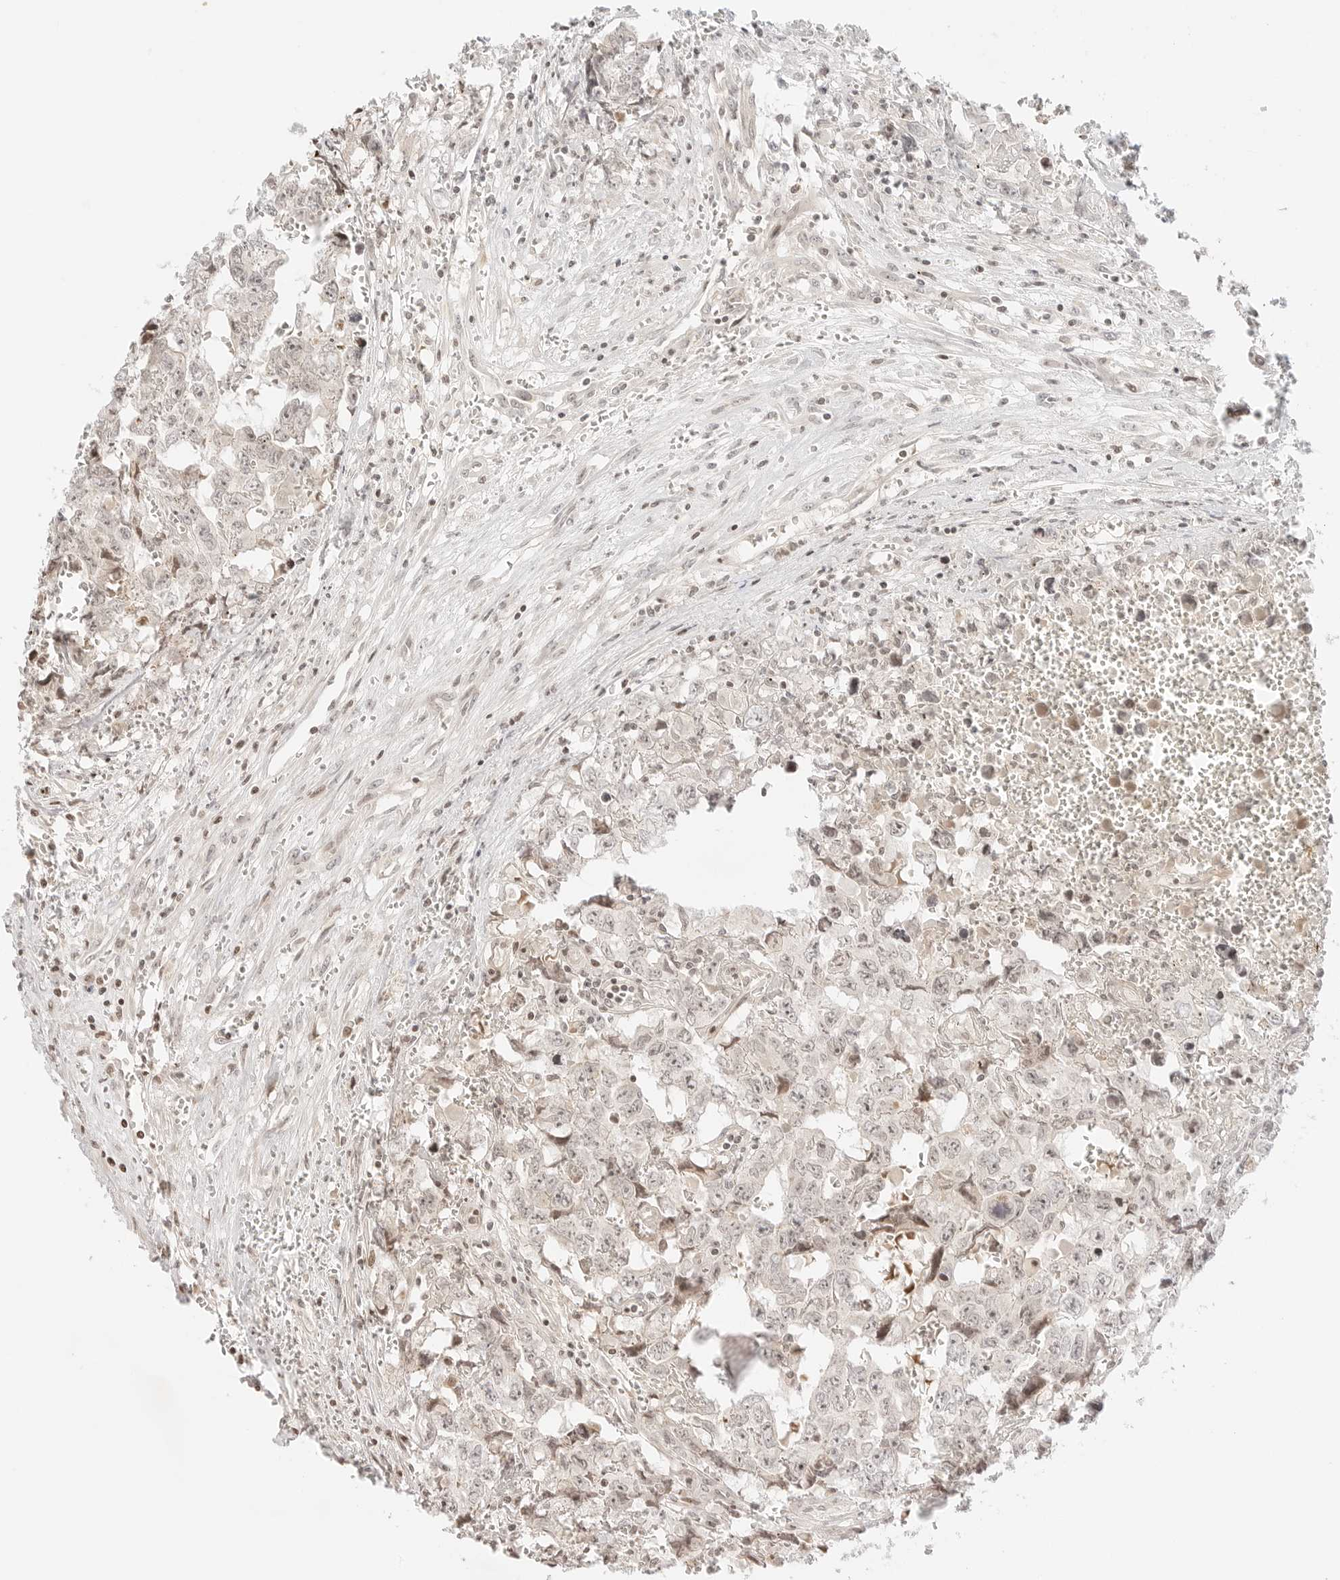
{"staining": {"intensity": "negative", "quantity": "none", "location": "none"}, "tissue": "testis cancer", "cell_type": "Tumor cells", "image_type": "cancer", "snomed": [{"axis": "morphology", "description": "Carcinoma, Embryonal, NOS"}, {"axis": "topography", "description": "Testis"}], "caption": "Immunohistochemistry image of testis cancer (embryonal carcinoma) stained for a protein (brown), which displays no positivity in tumor cells.", "gene": "RPS6KL1", "patient": {"sex": "male", "age": 31}}